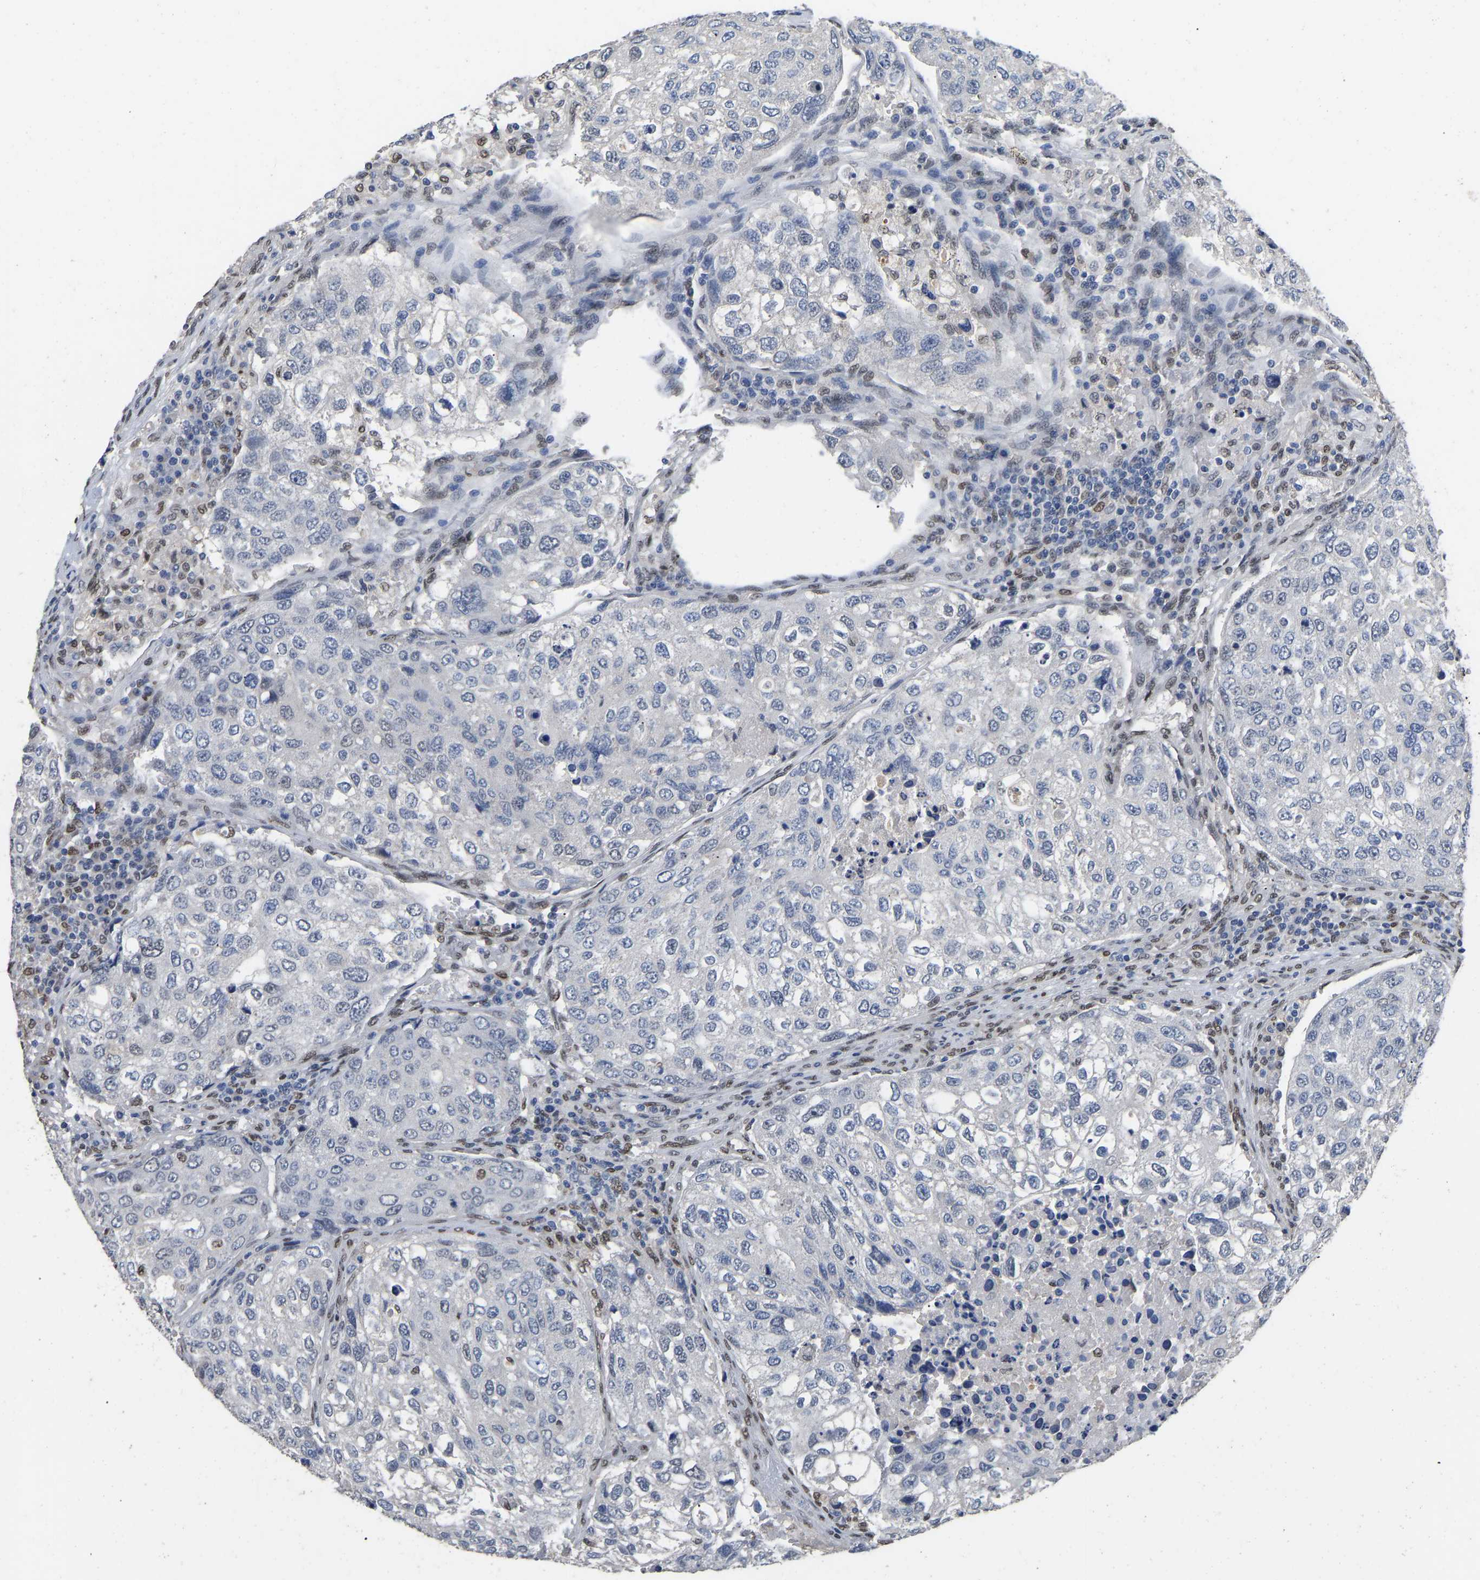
{"staining": {"intensity": "negative", "quantity": "none", "location": "none"}, "tissue": "urothelial cancer", "cell_type": "Tumor cells", "image_type": "cancer", "snomed": [{"axis": "morphology", "description": "Urothelial carcinoma, High grade"}, {"axis": "topography", "description": "Lymph node"}, {"axis": "topography", "description": "Urinary bladder"}], "caption": "Immunohistochemical staining of high-grade urothelial carcinoma demonstrates no significant expression in tumor cells.", "gene": "QKI", "patient": {"sex": "male", "age": 51}}